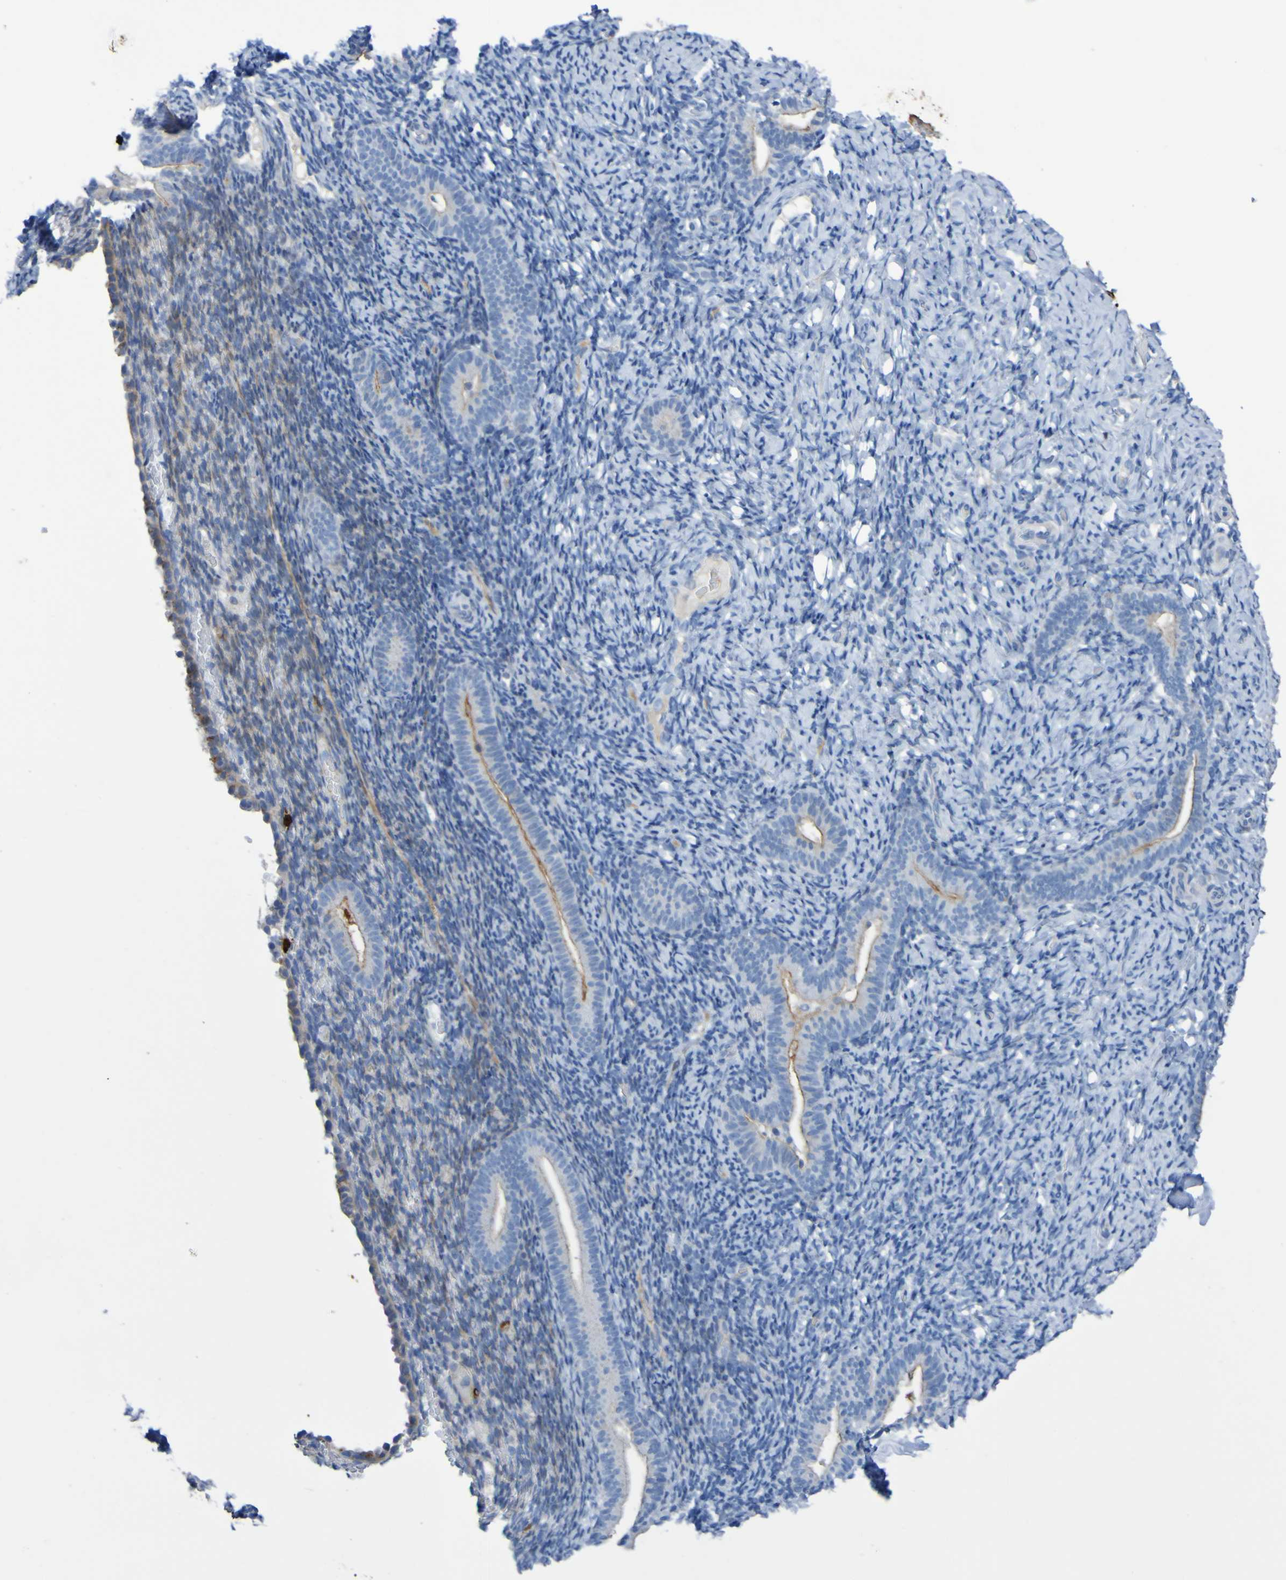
{"staining": {"intensity": "negative", "quantity": "none", "location": "none"}, "tissue": "endometrium", "cell_type": "Cells in endometrial stroma", "image_type": "normal", "snomed": [{"axis": "morphology", "description": "Normal tissue, NOS"}, {"axis": "topography", "description": "Endometrium"}], "caption": "Immunohistochemistry histopathology image of benign endometrium: endometrium stained with DAB exhibits no significant protein expression in cells in endometrial stroma.", "gene": "C11orf24", "patient": {"sex": "female", "age": 51}}